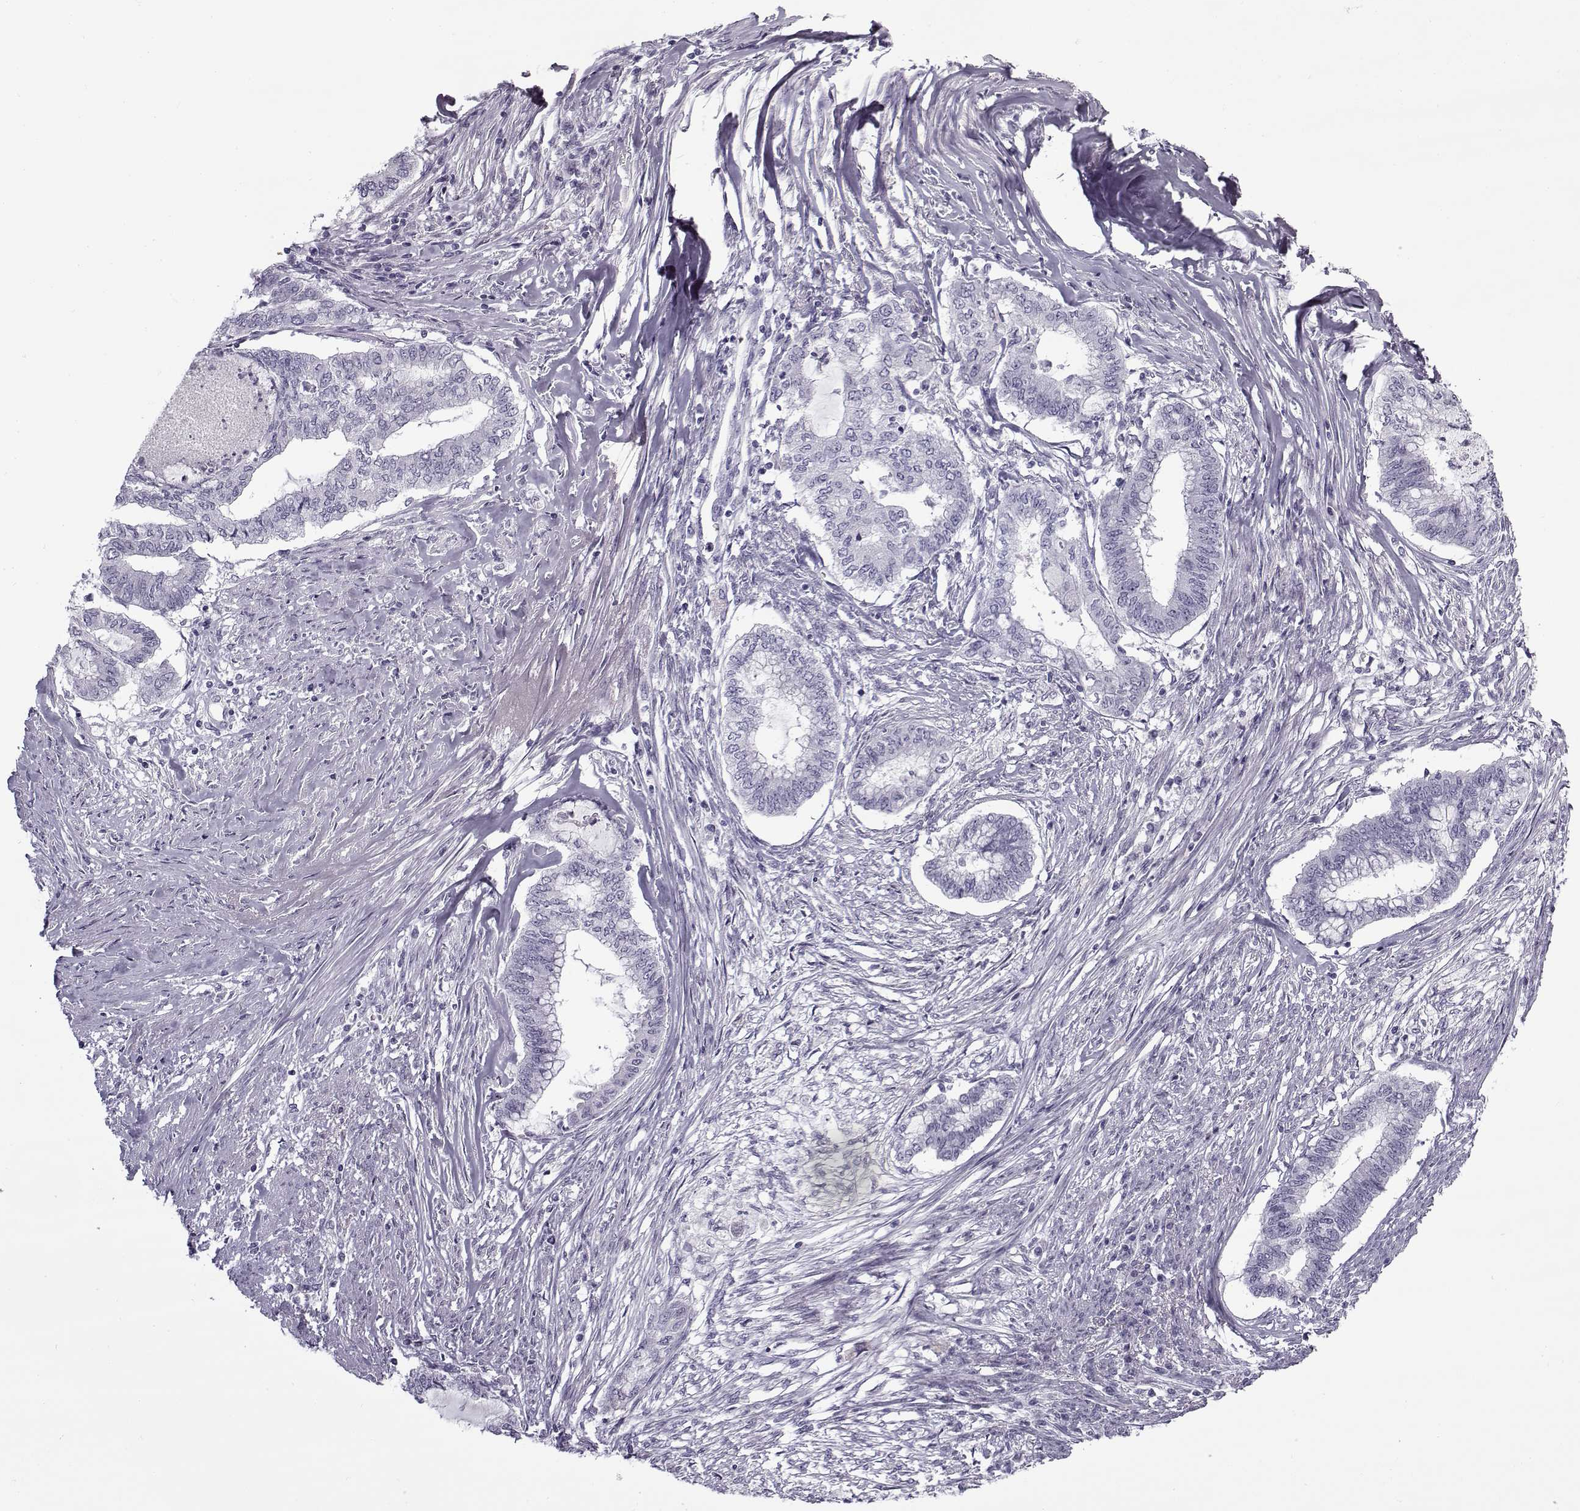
{"staining": {"intensity": "negative", "quantity": "none", "location": "none"}, "tissue": "endometrial cancer", "cell_type": "Tumor cells", "image_type": "cancer", "snomed": [{"axis": "morphology", "description": "Adenocarcinoma, NOS"}, {"axis": "topography", "description": "Endometrium"}], "caption": "There is no significant staining in tumor cells of endometrial adenocarcinoma.", "gene": "SNCA", "patient": {"sex": "female", "age": 79}}